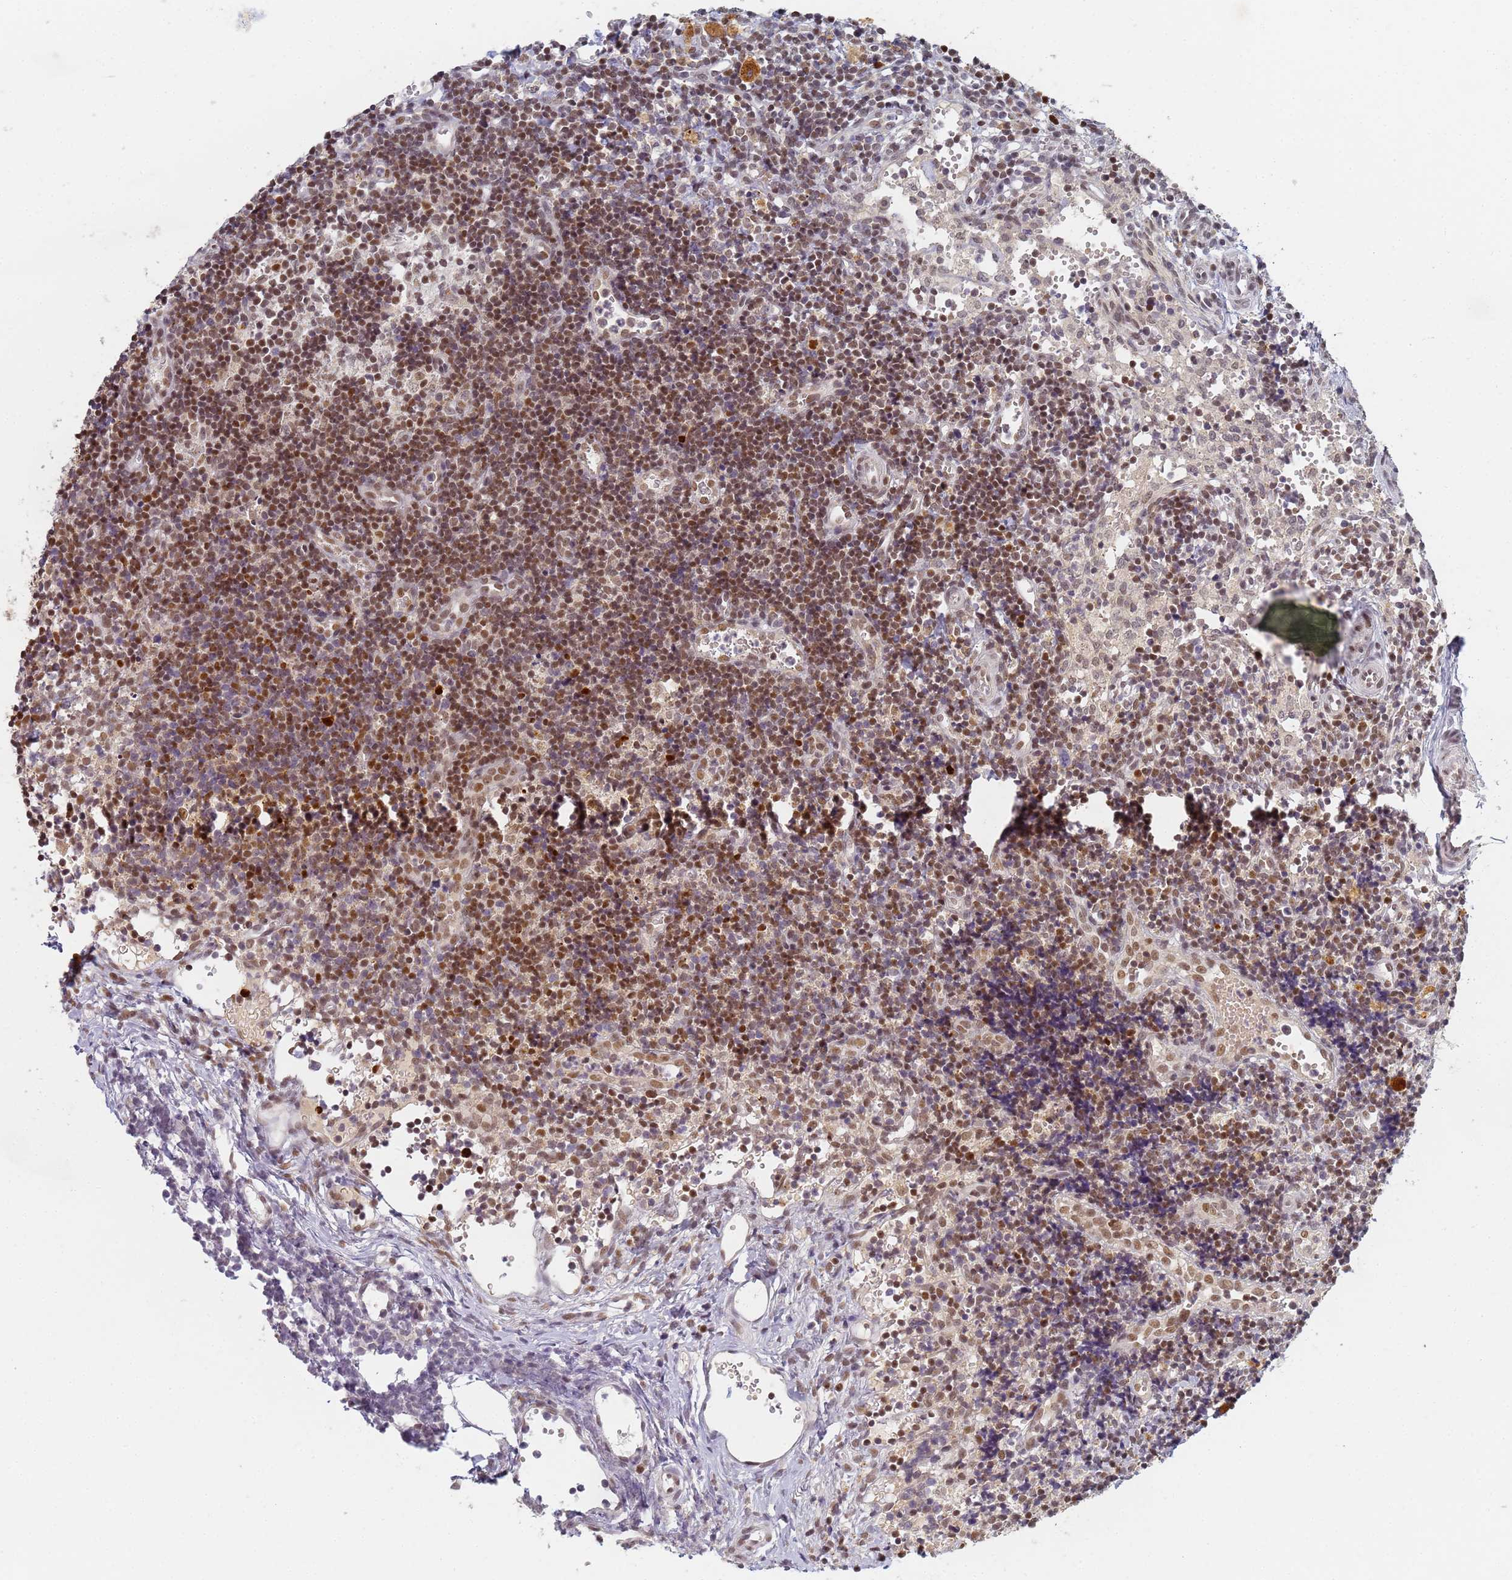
{"staining": {"intensity": "strong", "quantity": ">75%", "location": "cytoplasmic/membranous,nuclear"}, "tissue": "lymph node", "cell_type": "Germinal center cells", "image_type": "normal", "snomed": [{"axis": "morphology", "description": "Normal tissue, NOS"}, {"axis": "topography", "description": "Lymph node"}], "caption": "DAB (3,3'-diaminobenzidine) immunohistochemical staining of unremarkable lymph node exhibits strong cytoplasmic/membranous,nuclear protein positivity in approximately >75% of germinal center cells. (DAB (3,3'-diaminobenzidine) IHC with brightfield microscopy, high magnification).", "gene": "HMCES", "patient": {"sex": "female", "age": 37}}